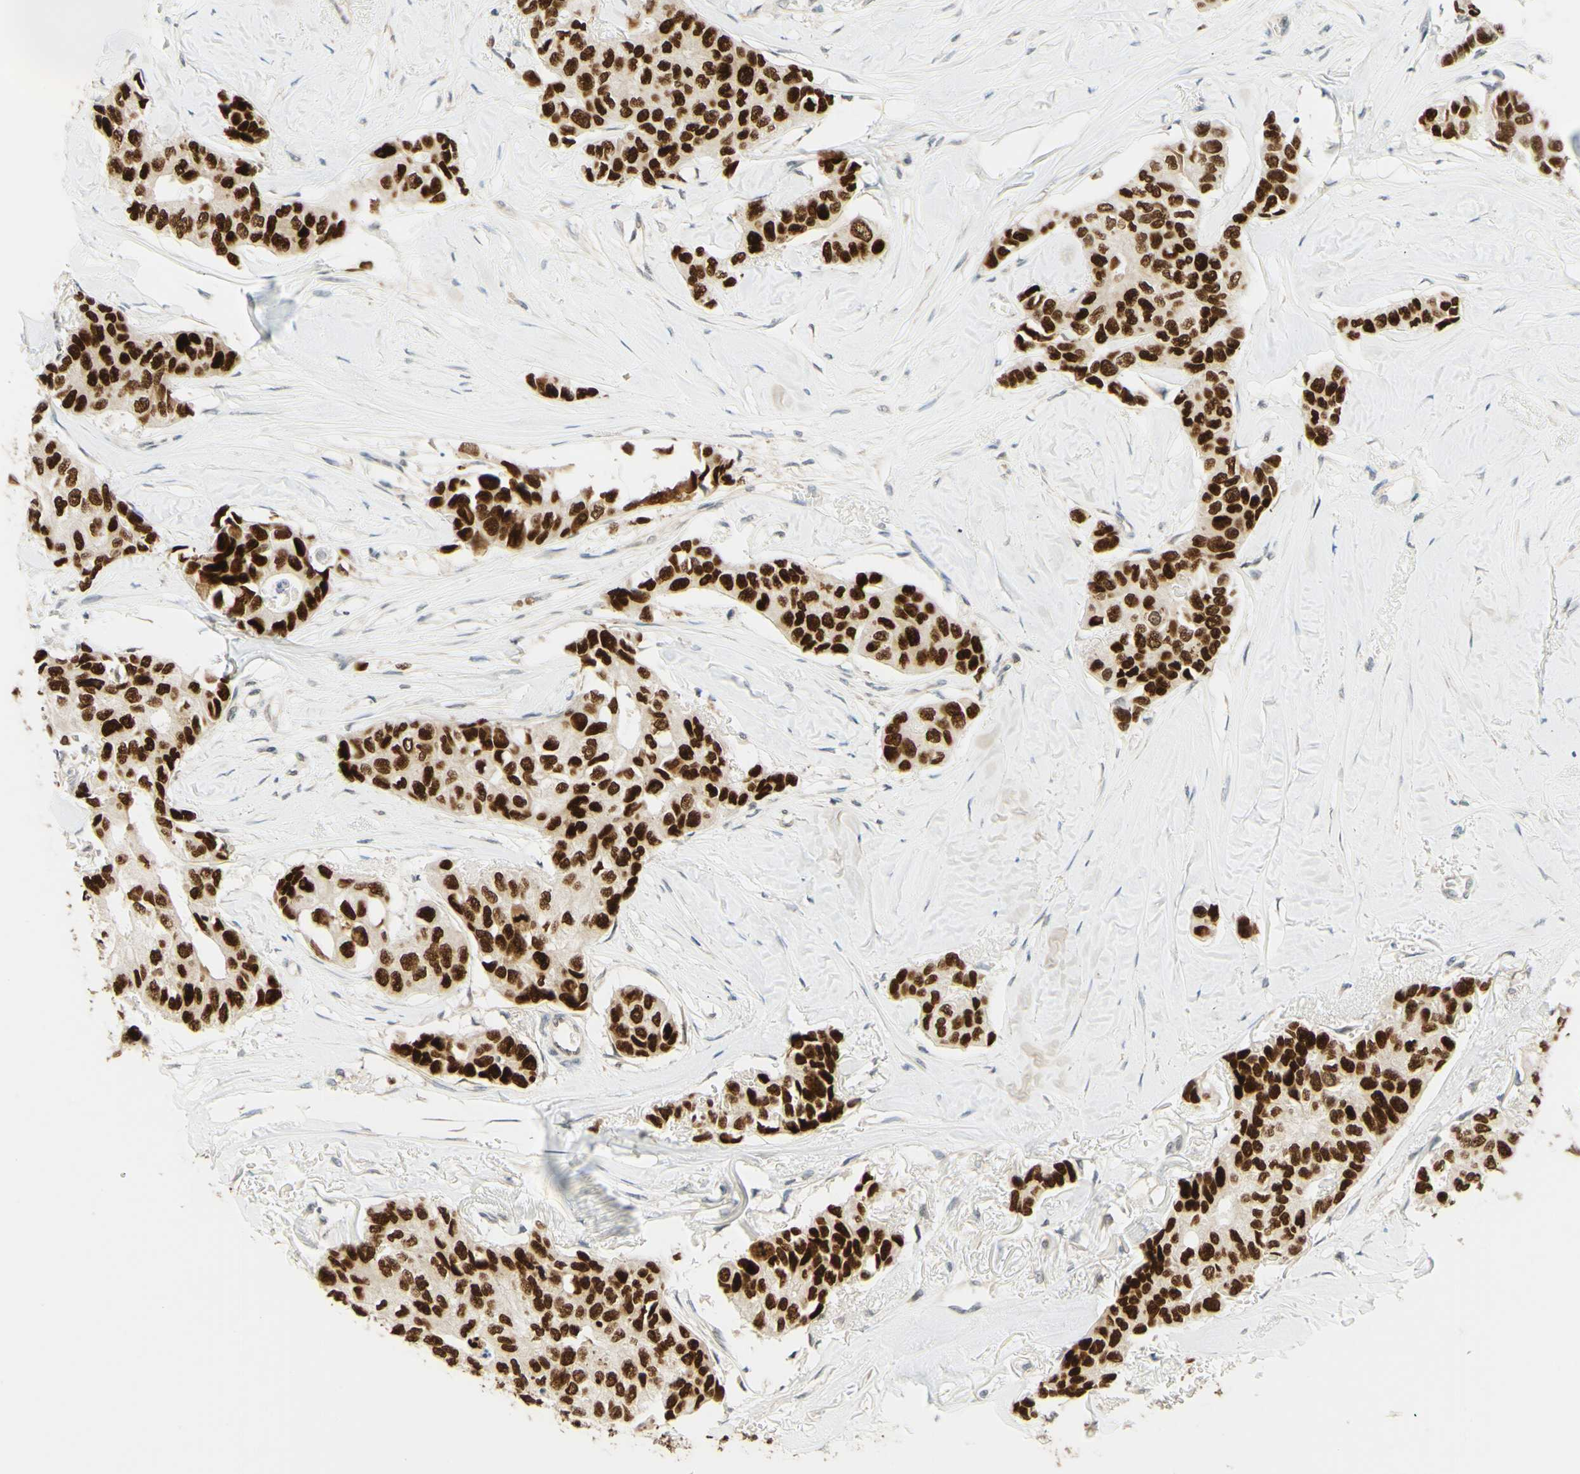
{"staining": {"intensity": "strong", "quantity": ">75%", "location": "nuclear"}, "tissue": "breast cancer", "cell_type": "Tumor cells", "image_type": "cancer", "snomed": [{"axis": "morphology", "description": "Duct carcinoma"}, {"axis": "topography", "description": "Breast"}], "caption": "The image displays immunohistochemical staining of invasive ductal carcinoma (breast). There is strong nuclear expression is seen in approximately >75% of tumor cells.", "gene": "POLB", "patient": {"sex": "female", "age": 80}}